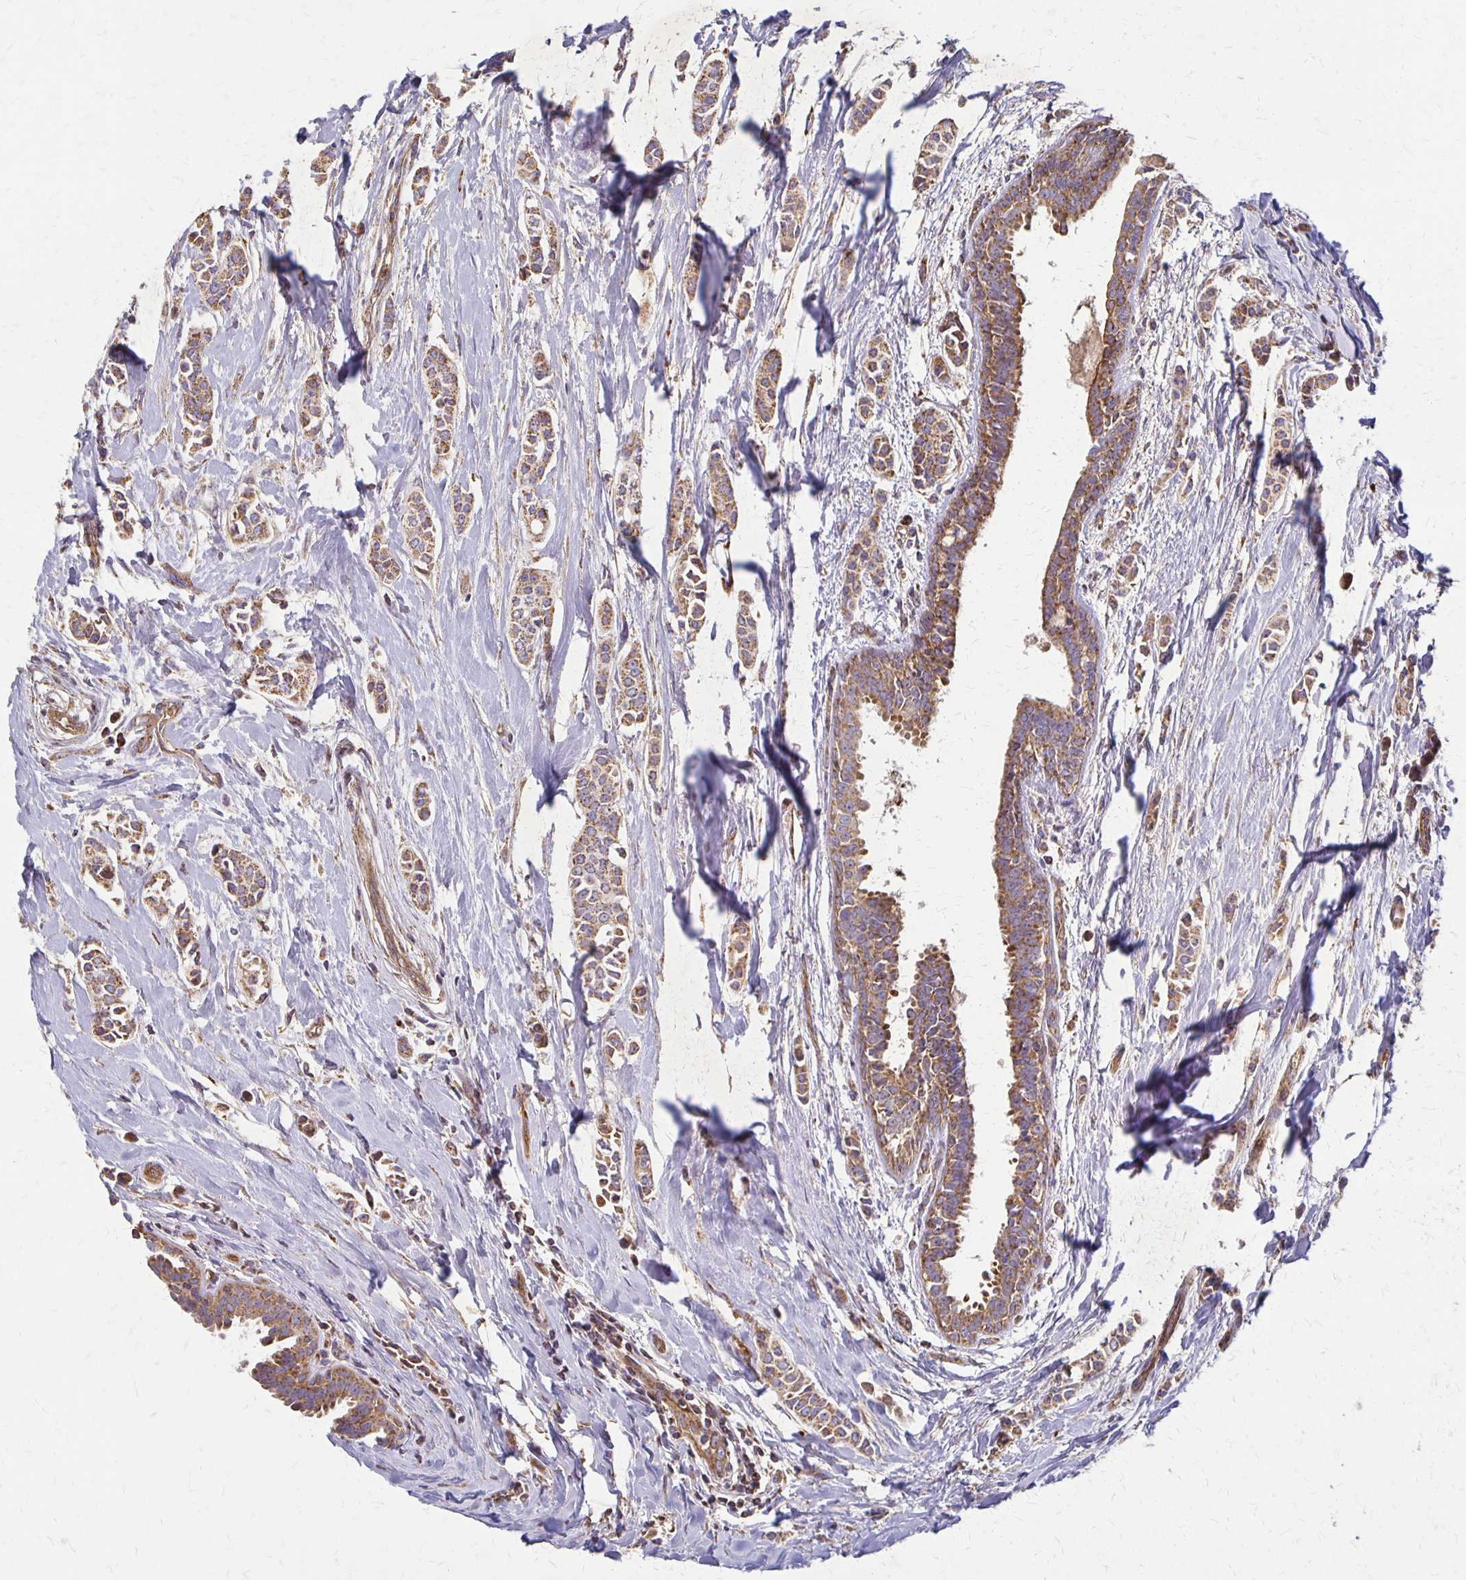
{"staining": {"intensity": "moderate", "quantity": ">75%", "location": "cytoplasmic/membranous"}, "tissue": "breast cancer", "cell_type": "Tumor cells", "image_type": "cancer", "snomed": [{"axis": "morphology", "description": "Duct carcinoma"}, {"axis": "topography", "description": "Breast"}], "caption": "Protein staining of breast cancer tissue exhibits moderate cytoplasmic/membranous expression in about >75% of tumor cells.", "gene": "EIF4EBP2", "patient": {"sex": "female", "age": 64}}